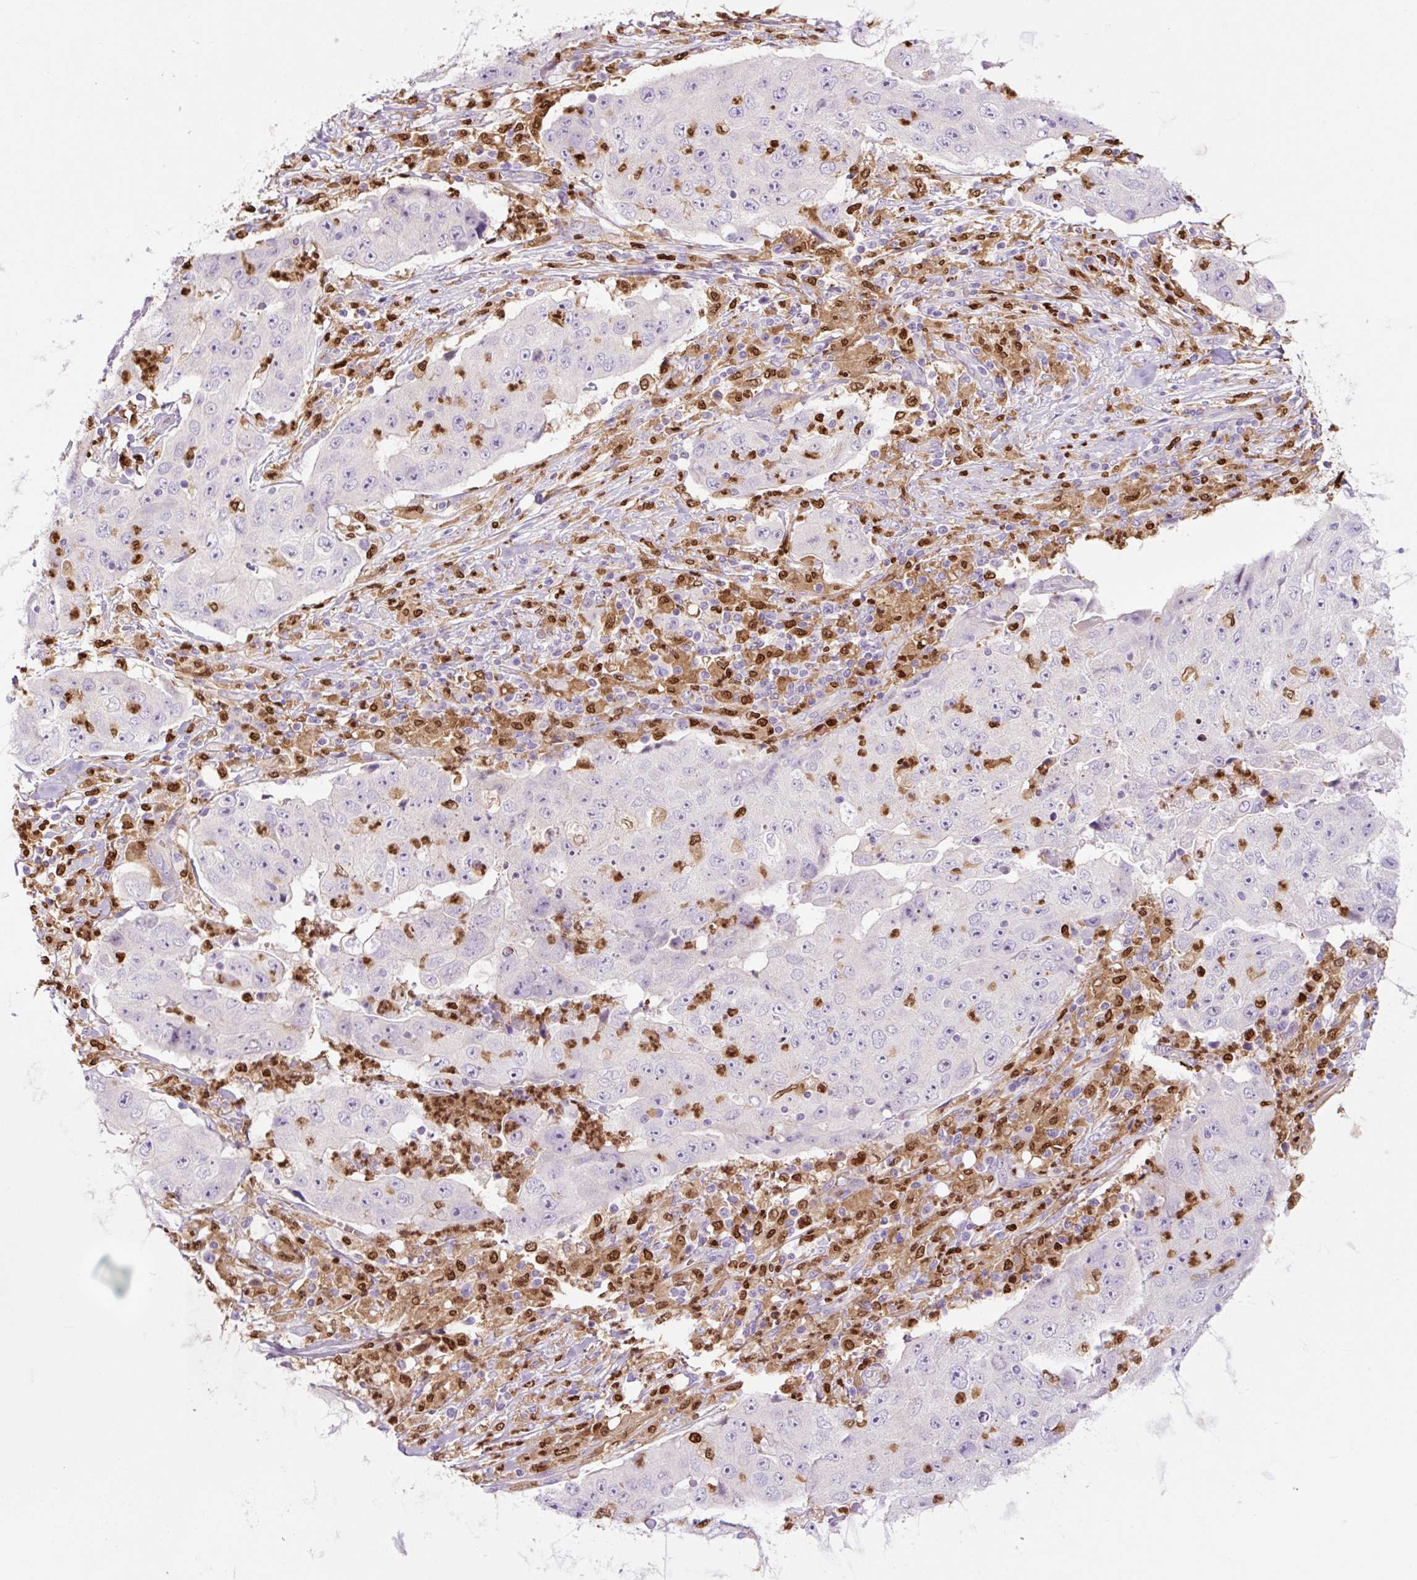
{"staining": {"intensity": "negative", "quantity": "none", "location": "none"}, "tissue": "lung cancer", "cell_type": "Tumor cells", "image_type": "cancer", "snomed": [{"axis": "morphology", "description": "Squamous cell carcinoma, NOS"}, {"axis": "topography", "description": "Lung"}], "caption": "Immunohistochemistry (IHC) histopathology image of neoplastic tissue: human lung cancer (squamous cell carcinoma) stained with DAB reveals no significant protein expression in tumor cells.", "gene": "SPI1", "patient": {"sex": "male", "age": 64}}